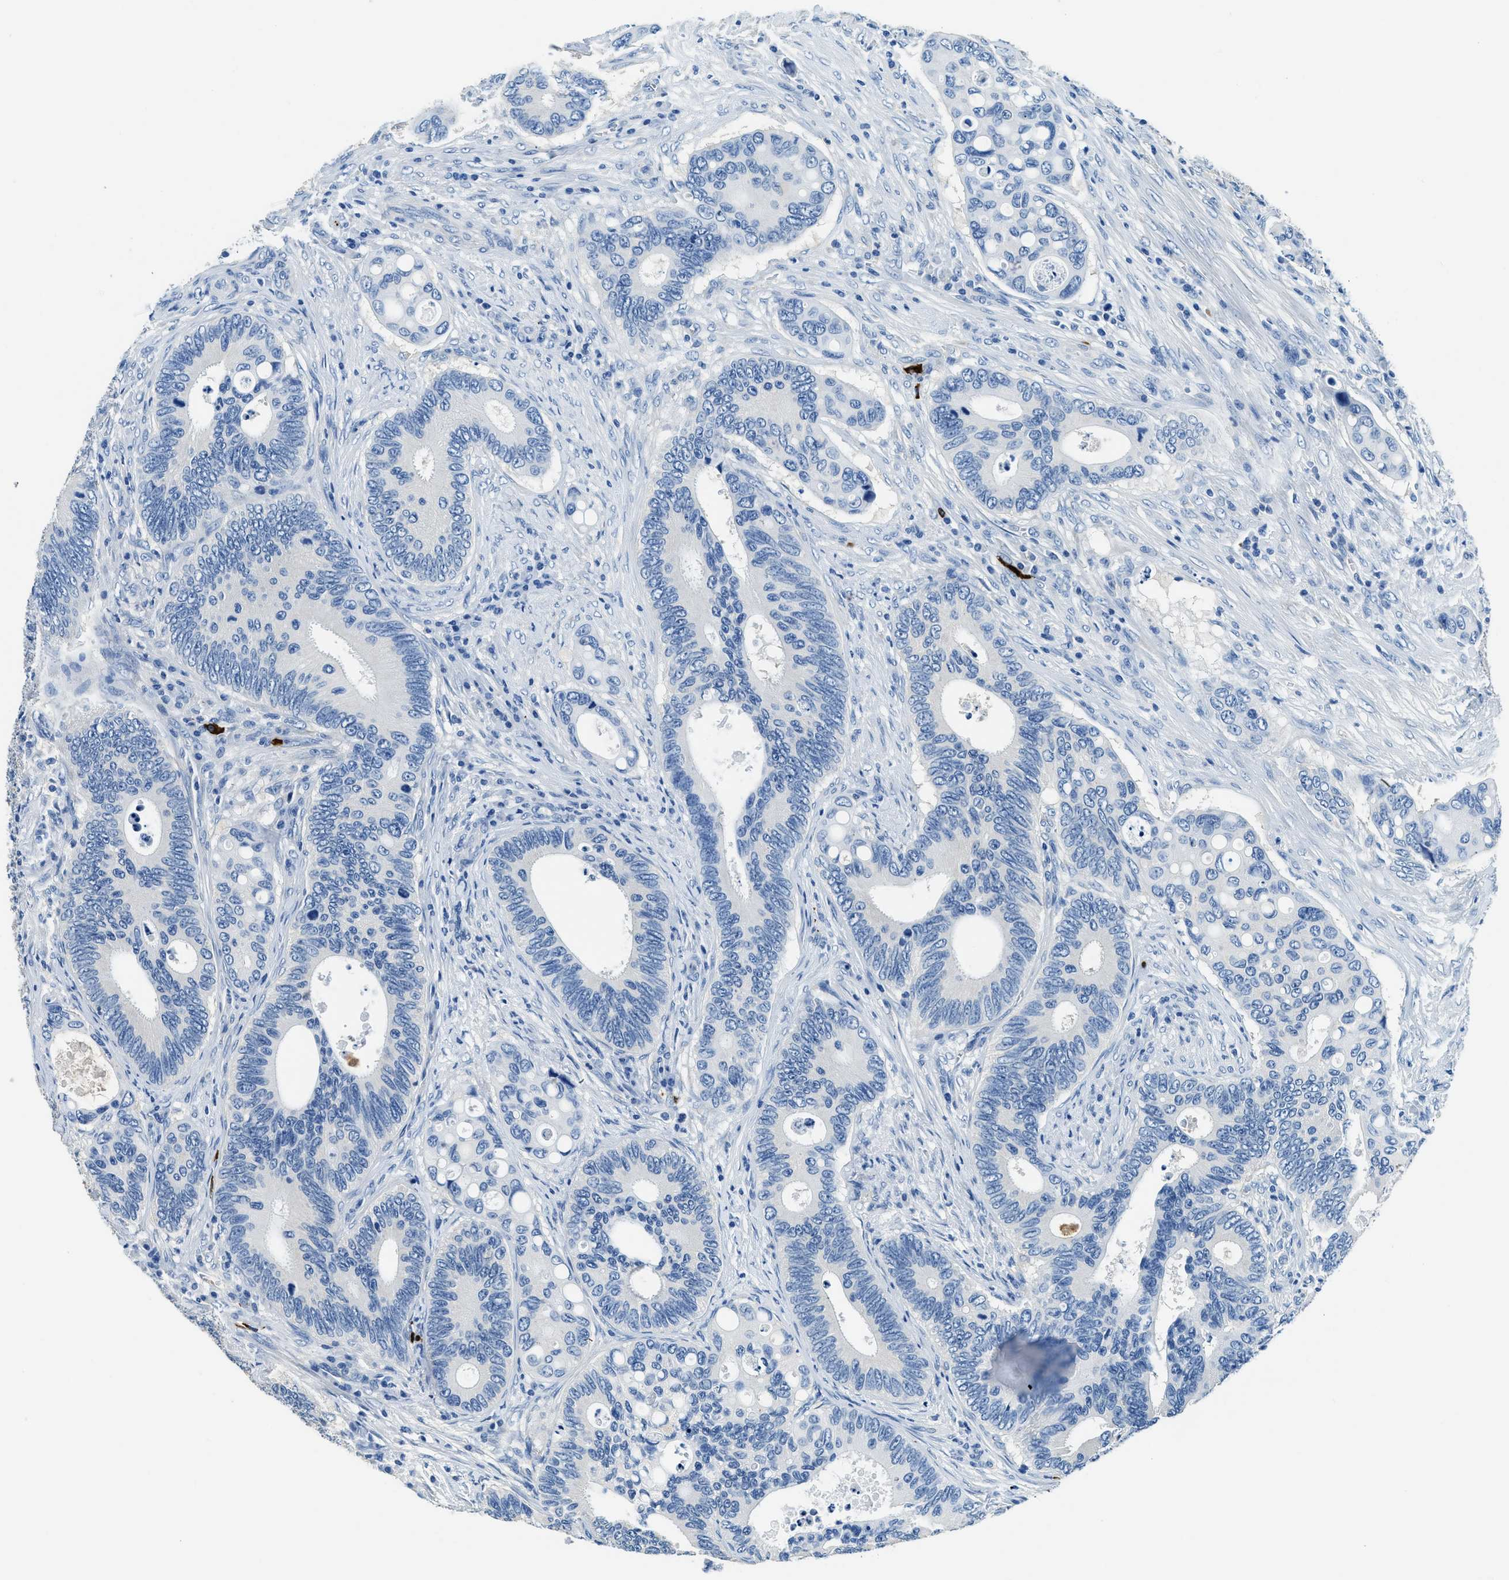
{"staining": {"intensity": "negative", "quantity": "none", "location": "none"}, "tissue": "colorectal cancer", "cell_type": "Tumor cells", "image_type": "cancer", "snomed": [{"axis": "morphology", "description": "Inflammation, NOS"}, {"axis": "morphology", "description": "Adenocarcinoma, NOS"}, {"axis": "topography", "description": "Colon"}], "caption": "This is an immunohistochemistry histopathology image of colorectal cancer (adenocarcinoma). There is no staining in tumor cells.", "gene": "TMEM186", "patient": {"sex": "male", "age": 72}}